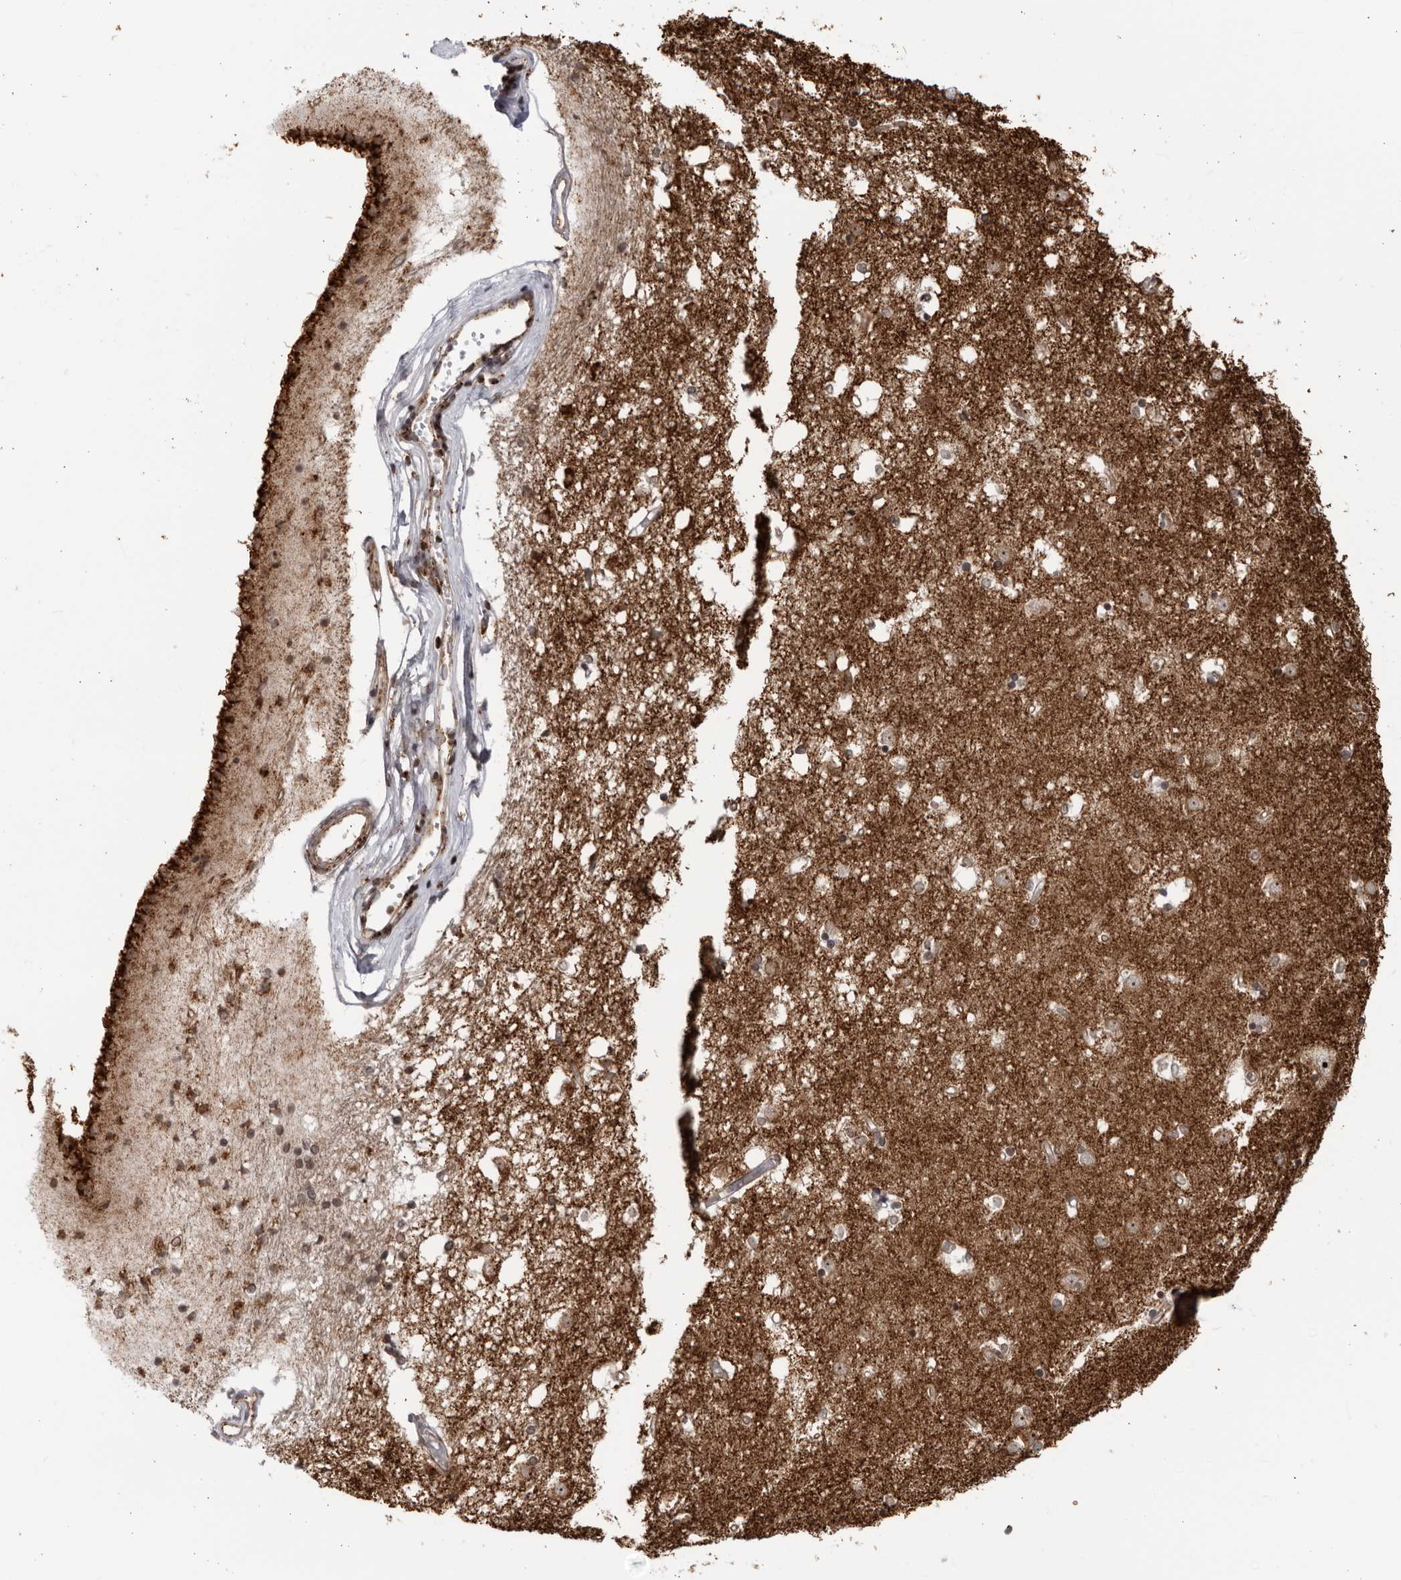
{"staining": {"intensity": "moderate", "quantity": "25%-75%", "location": "cytoplasmic/membranous"}, "tissue": "caudate", "cell_type": "Glial cells", "image_type": "normal", "snomed": [{"axis": "morphology", "description": "Normal tissue, NOS"}, {"axis": "topography", "description": "Lateral ventricle wall"}], "caption": "Caudate stained with IHC reveals moderate cytoplasmic/membranous positivity in approximately 25%-75% of glial cells. (Brightfield microscopy of DAB IHC at high magnification).", "gene": "RBM34", "patient": {"sex": "male", "age": 45}}